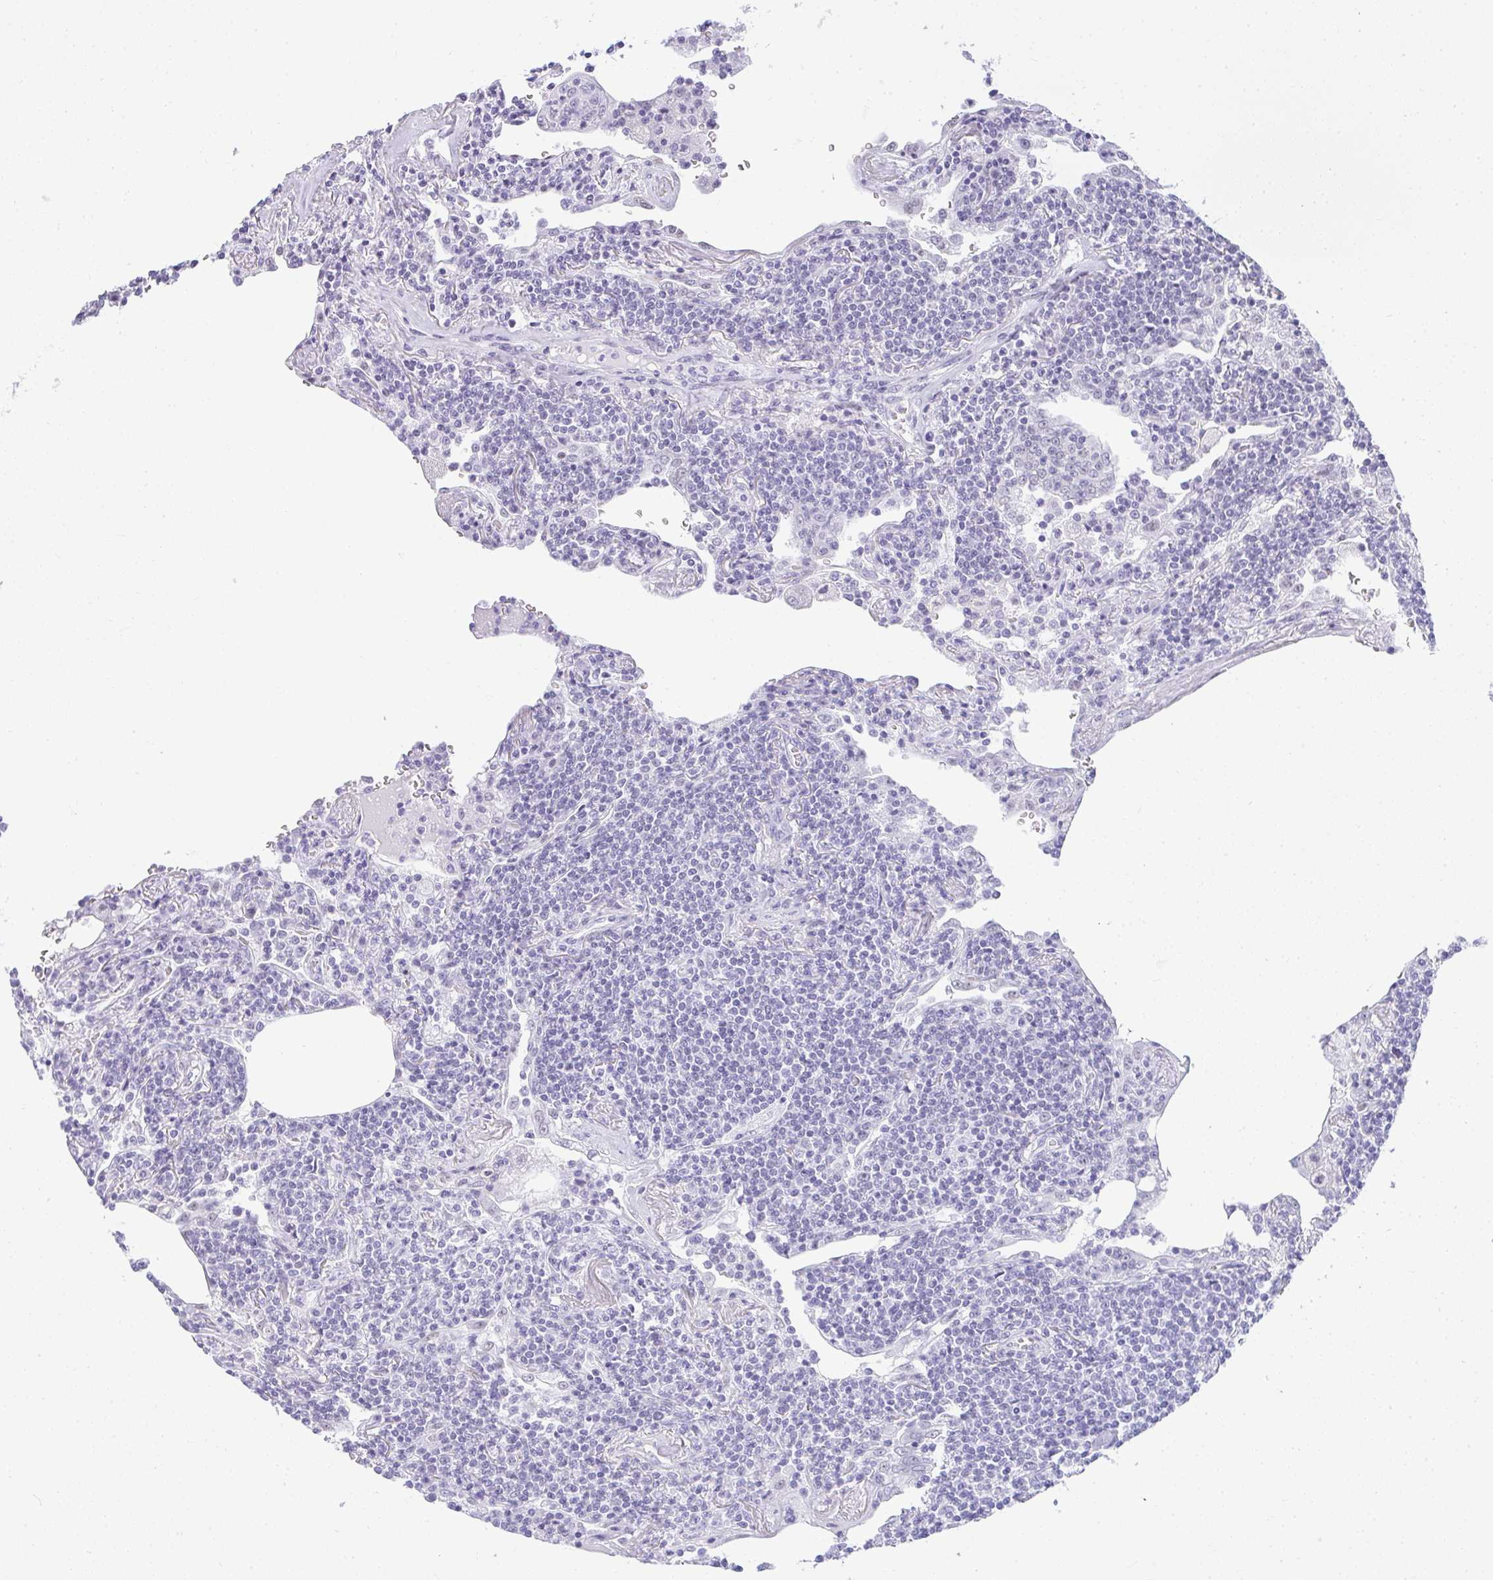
{"staining": {"intensity": "negative", "quantity": "none", "location": "none"}, "tissue": "lymphoma", "cell_type": "Tumor cells", "image_type": "cancer", "snomed": [{"axis": "morphology", "description": "Malignant lymphoma, non-Hodgkin's type, Low grade"}, {"axis": "topography", "description": "Lung"}], "caption": "Immunohistochemical staining of human lymphoma displays no significant staining in tumor cells.", "gene": "PLA2G1B", "patient": {"sex": "female", "age": 71}}